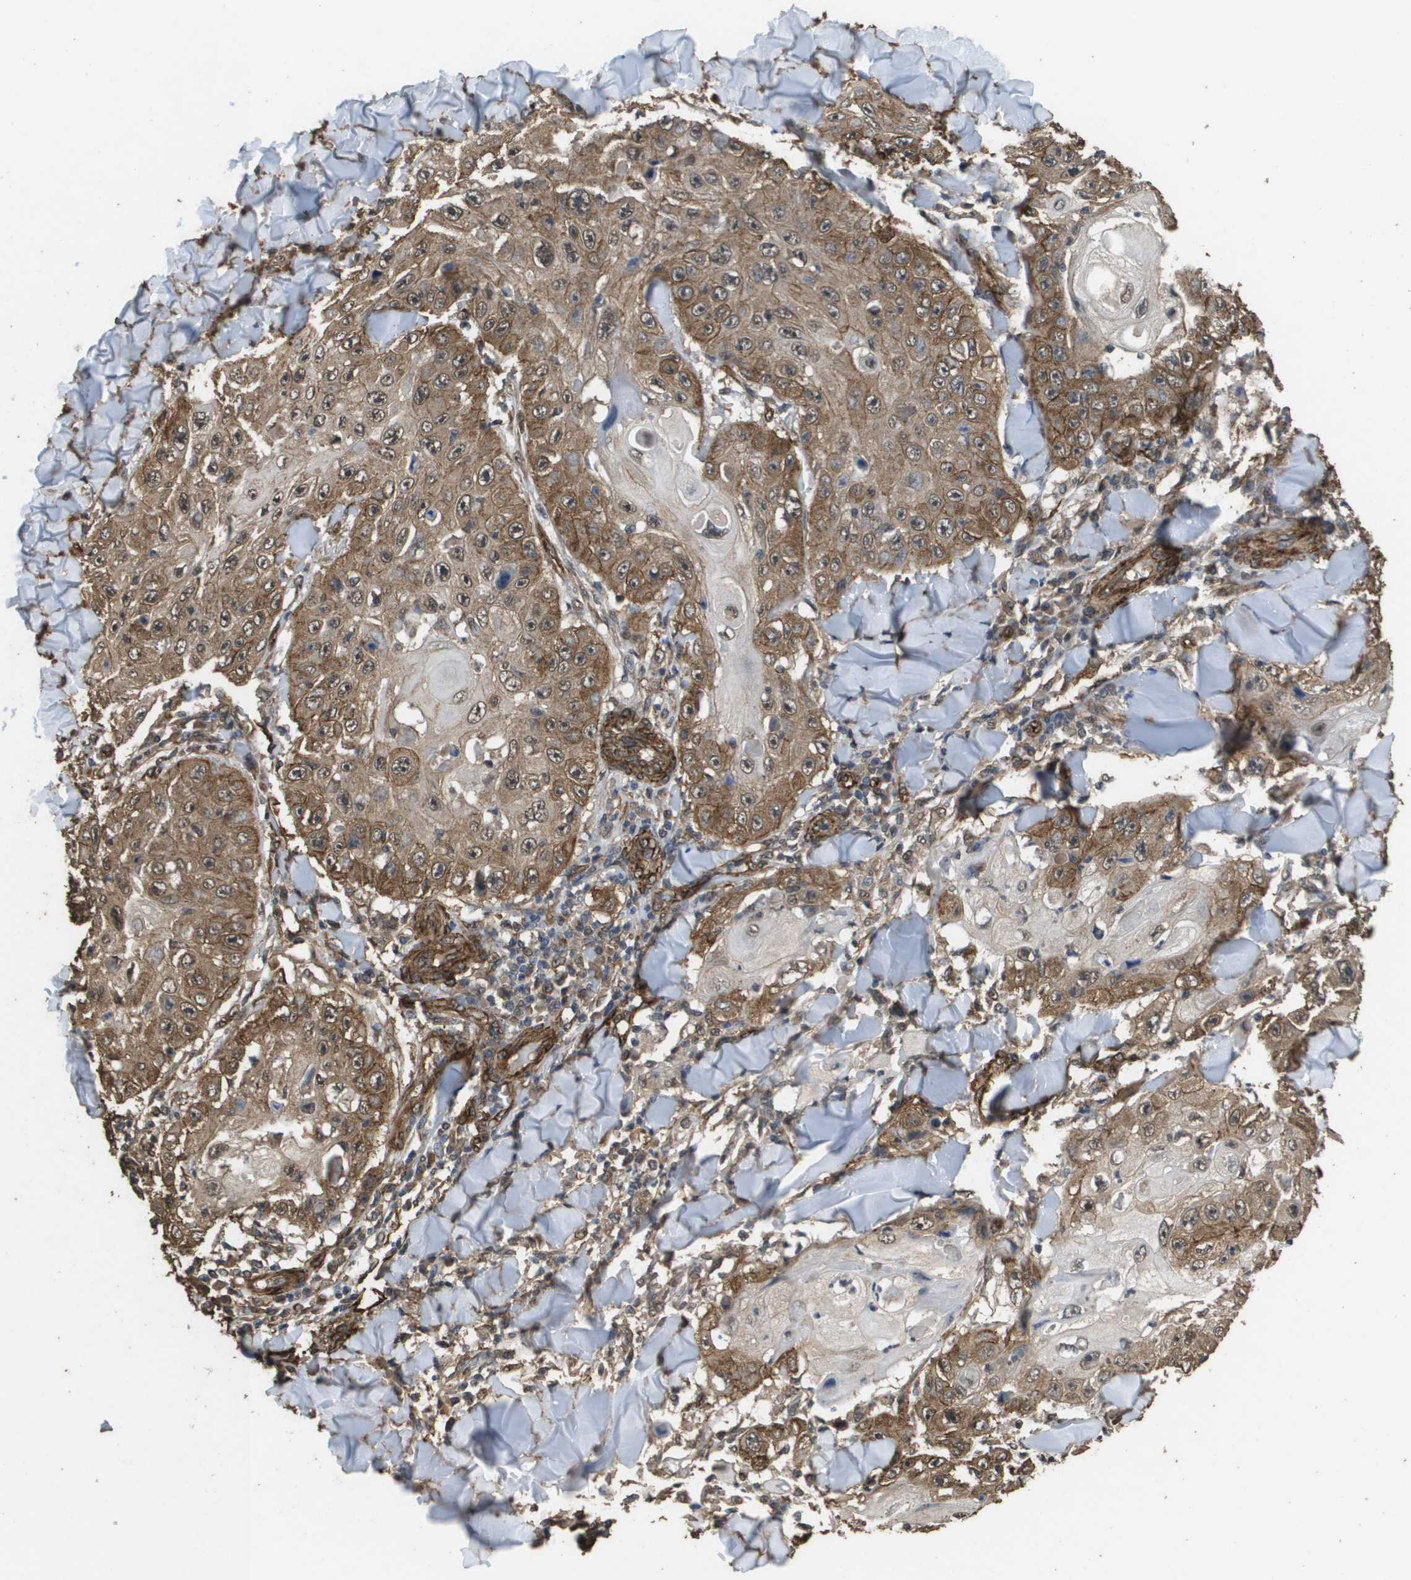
{"staining": {"intensity": "moderate", "quantity": ">75%", "location": "cytoplasmic/membranous"}, "tissue": "skin cancer", "cell_type": "Tumor cells", "image_type": "cancer", "snomed": [{"axis": "morphology", "description": "Squamous cell carcinoma, NOS"}, {"axis": "topography", "description": "Skin"}], "caption": "There is medium levels of moderate cytoplasmic/membranous staining in tumor cells of skin cancer (squamous cell carcinoma), as demonstrated by immunohistochemical staining (brown color).", "gene": "AAMP", "patient": {"sex": "male", "age": 86}}